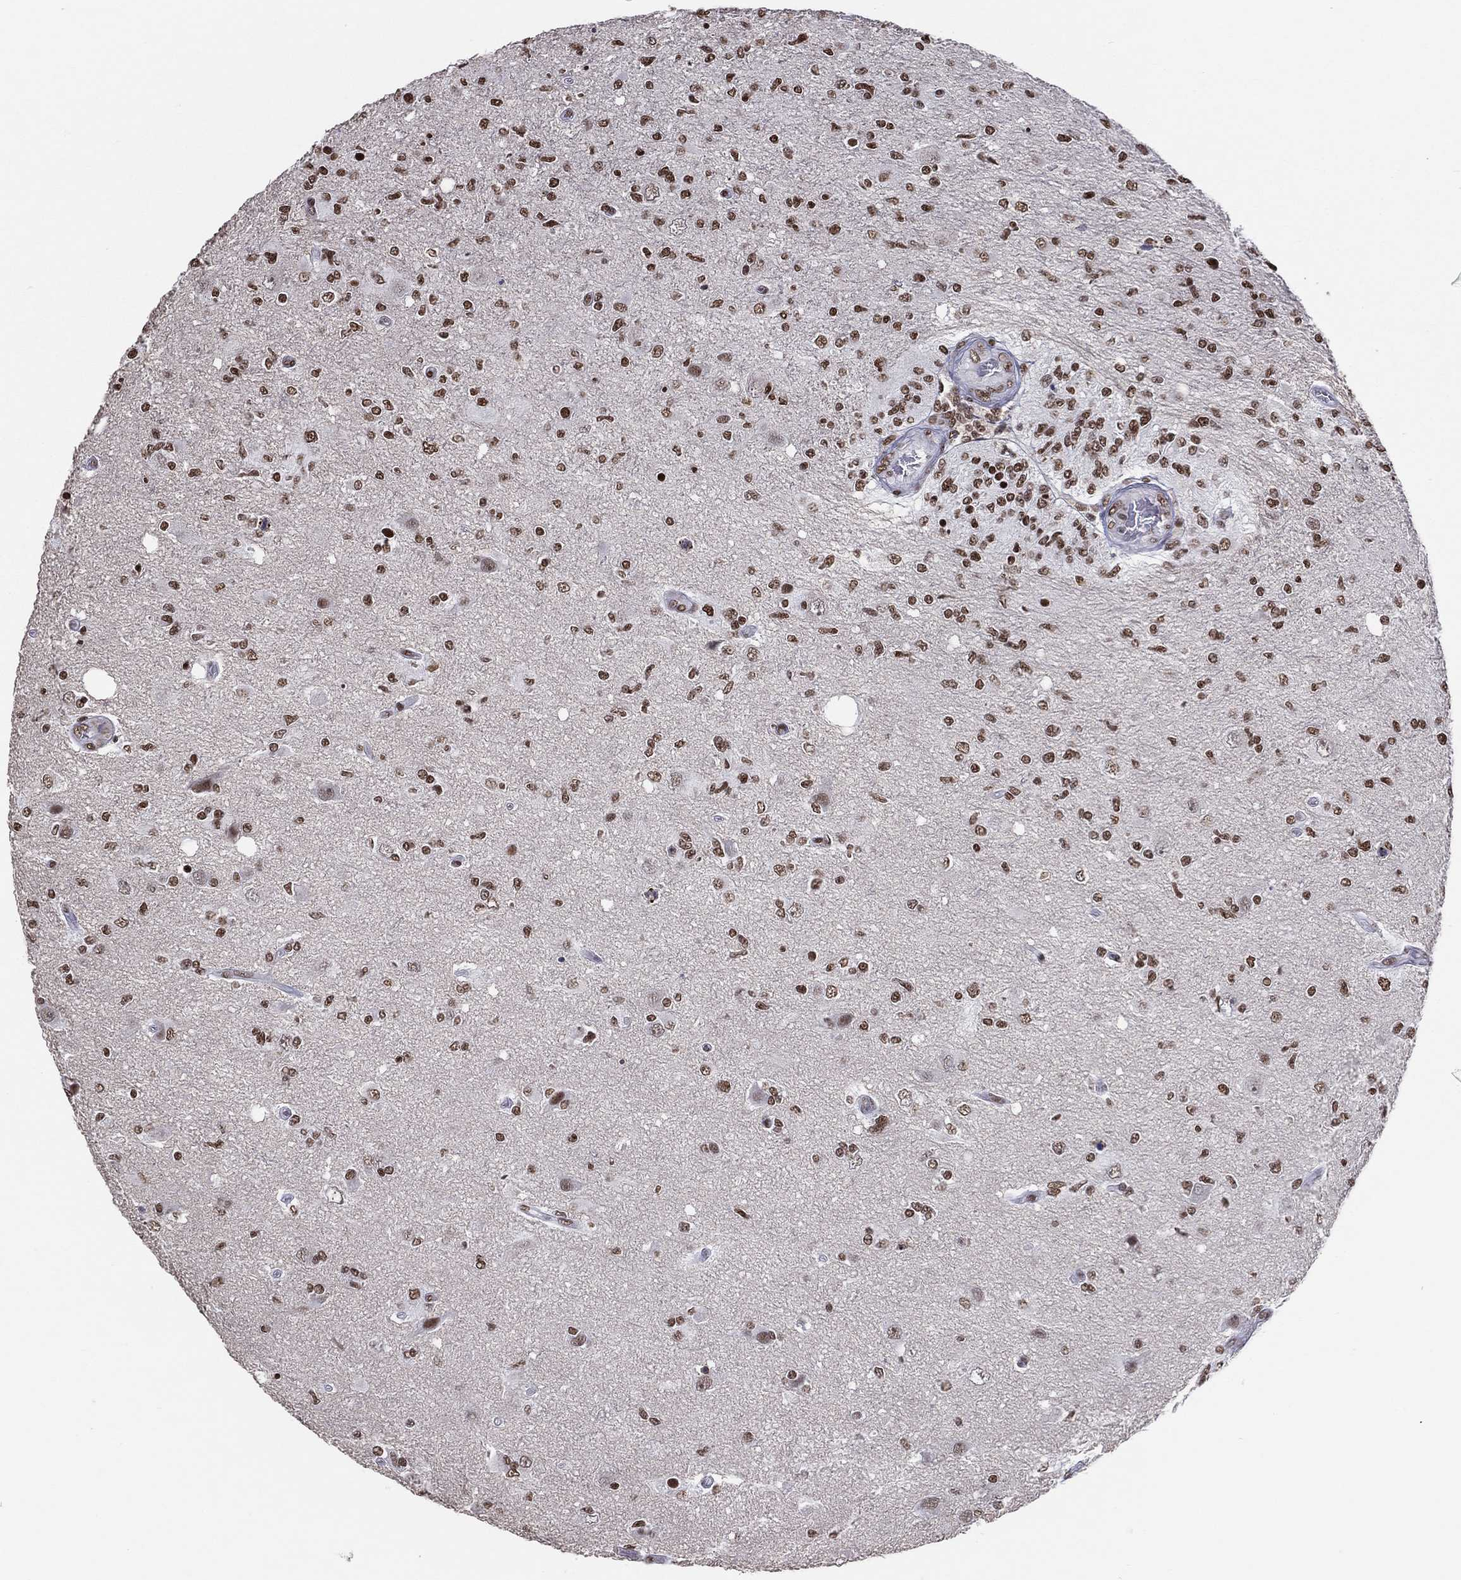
{"staining": {"intensity": "strong", "quantity": ">75%", "location": "nuclear"}, "tissue": "glioma", "cell_type": "Tumor cells", "image_type": "cancer", "snomed": [{"axis": "morphology", "description": "Glioma, malignant, High grade"}, {"axis": "topography", "description": "Cerebral cortex"}], "caption": "High-magnification brightfield microscopy of malignant glioma (high-grade) stained with DAB (3,3'-diaminobenzidine) (brown) and counterstained with hematoxylin (blue). tumor cells exhibit strong nuclear expression is seen in about>75% of cells.", "gene": "ZNF7", "patient": {"sex": "male", "age": 70}}